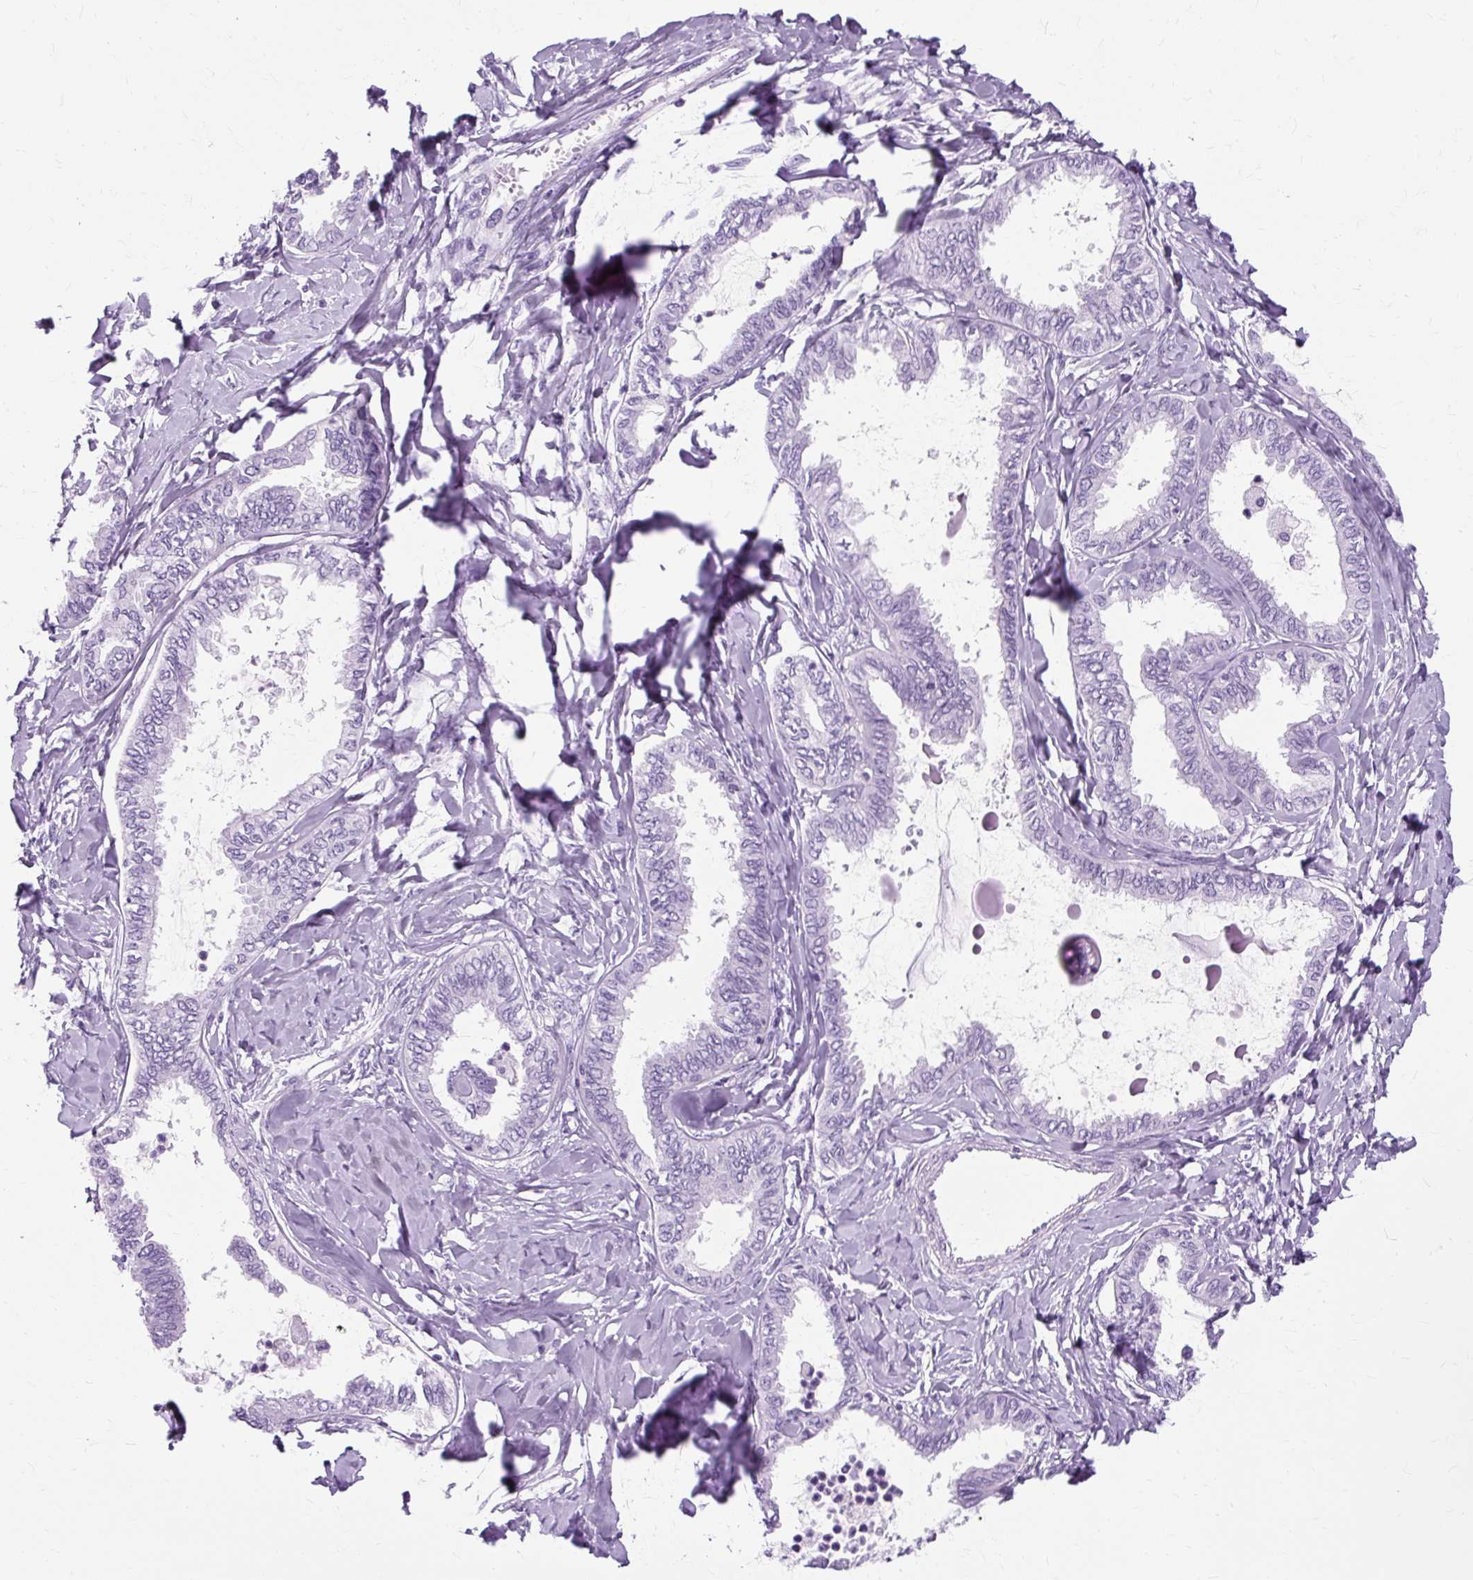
{"staining": {"intensity": "negative", "quantity": "none", "location": "none"}, "tissue": "ovarian cancer", "cell_type": "Tumor cells", "image_type": "cancer", "snomed": [{"axis": "morphology", "description": "Carcinoma, endometroid"}, {"axis": "topography", "description": "Ovary"}], "caption": "IHC image of neoplastic tissue: human ovarian endometroid carcinoma stained with DAB (3,3'-diaminobenzidine) reveals no significant protein staining in tumor cells. The staining was performed using DAB to visualize the protein expression in brown, while the nuclei were stained in blue with hematoxylin (Magnification: 20x).", "gene": "TMEM89", "patient": {"sex": "female", "age": 70}}